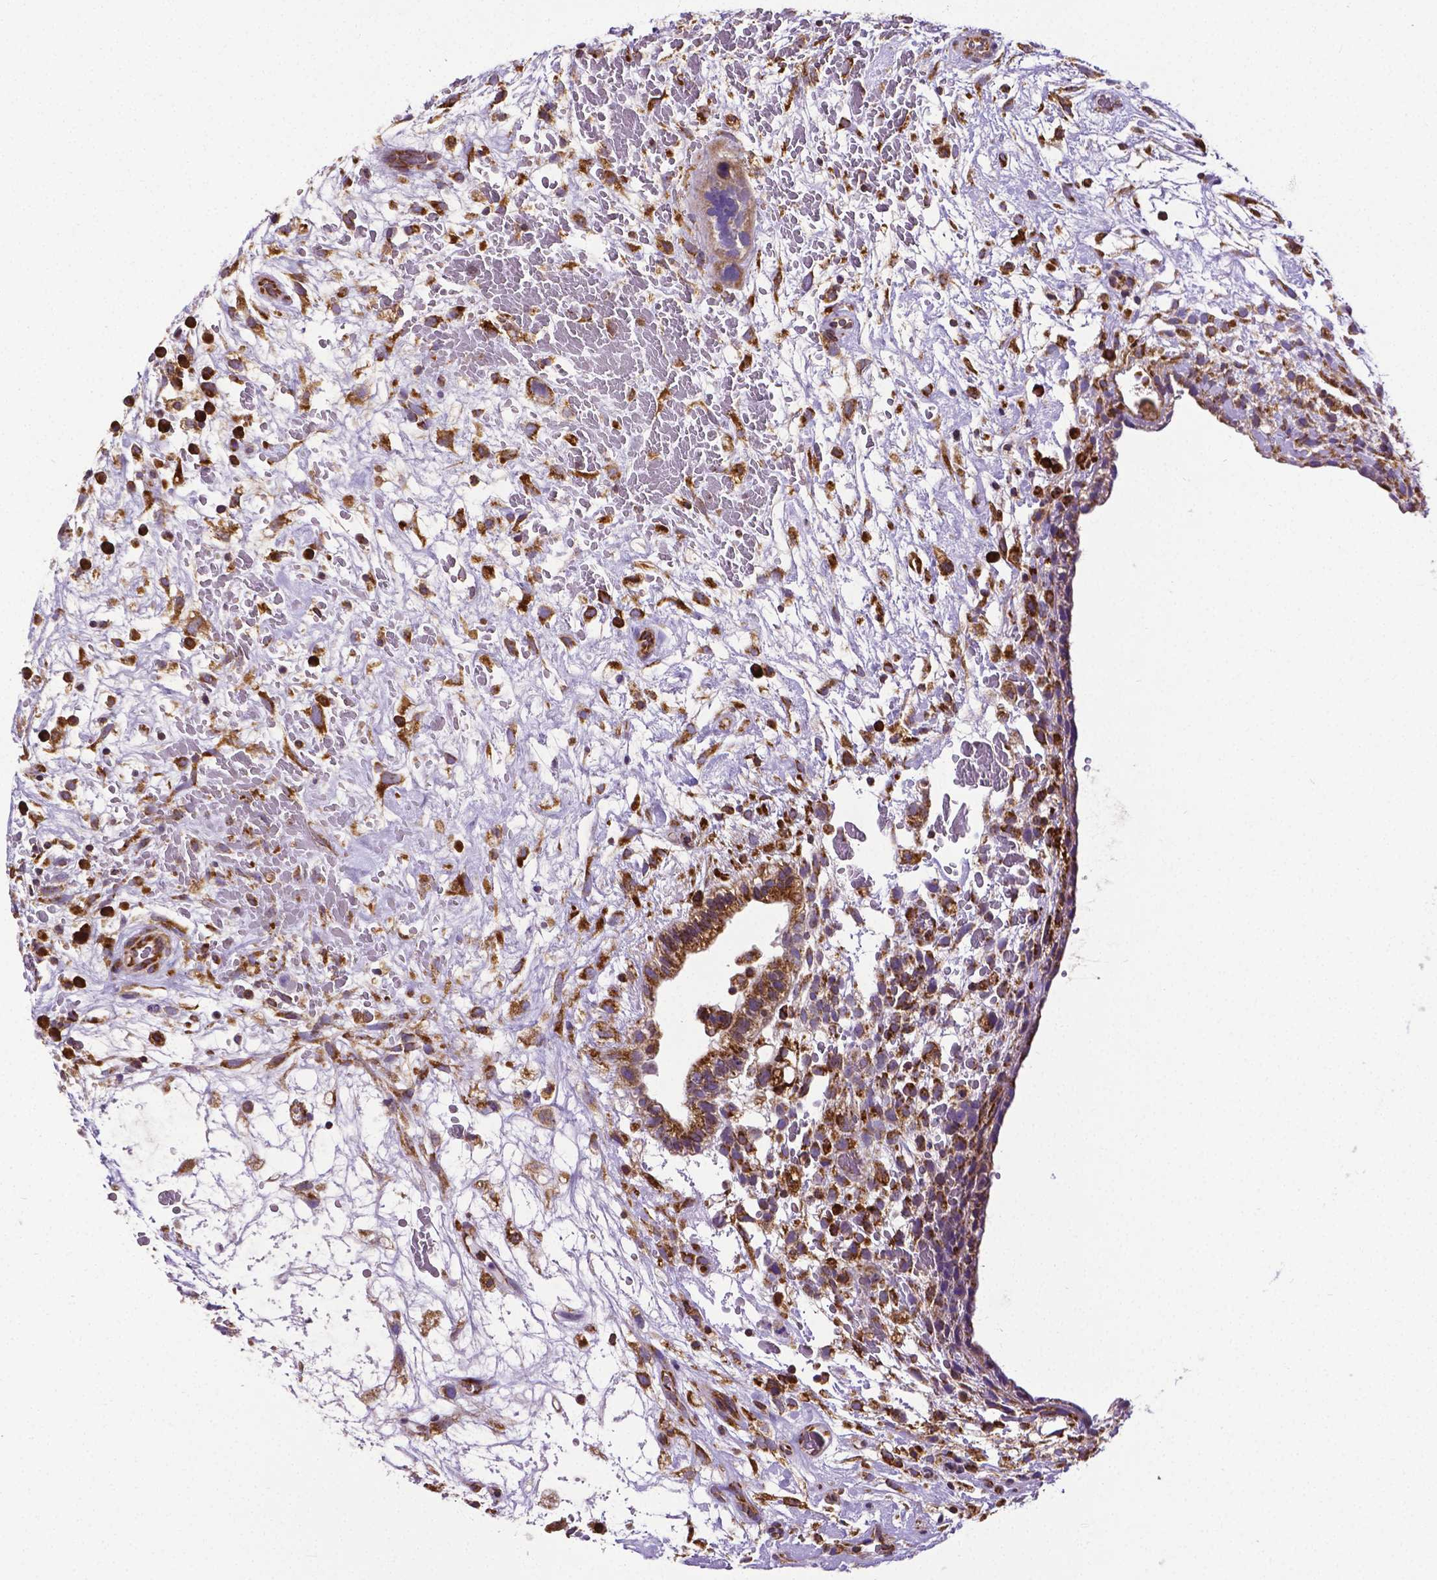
{"staining": {"intensity": "strong", "quantity": ">75%", "location": "cytoplasmic/membranous"}, "tissue": "testis cancer", "cell_type": "Tumor cells", "image_type": "cancer", "snomed": [{"axis": "morphology", "description": "Normal tissue, NOS"}, {"axis": "morphology", "description": "Carcinoma, Embryonal, NOS"}, {"axis": "topography", "description": "Testis"}], "caption": "This is an image of immunohistochemistry (IHC) staining of embryonal carcinoma (testis), which shows strong positivity in the cytoplasmic/membranous of tumor cells.", "gene": "MTDH", "patient": {"sex": "male", "age": 32}}